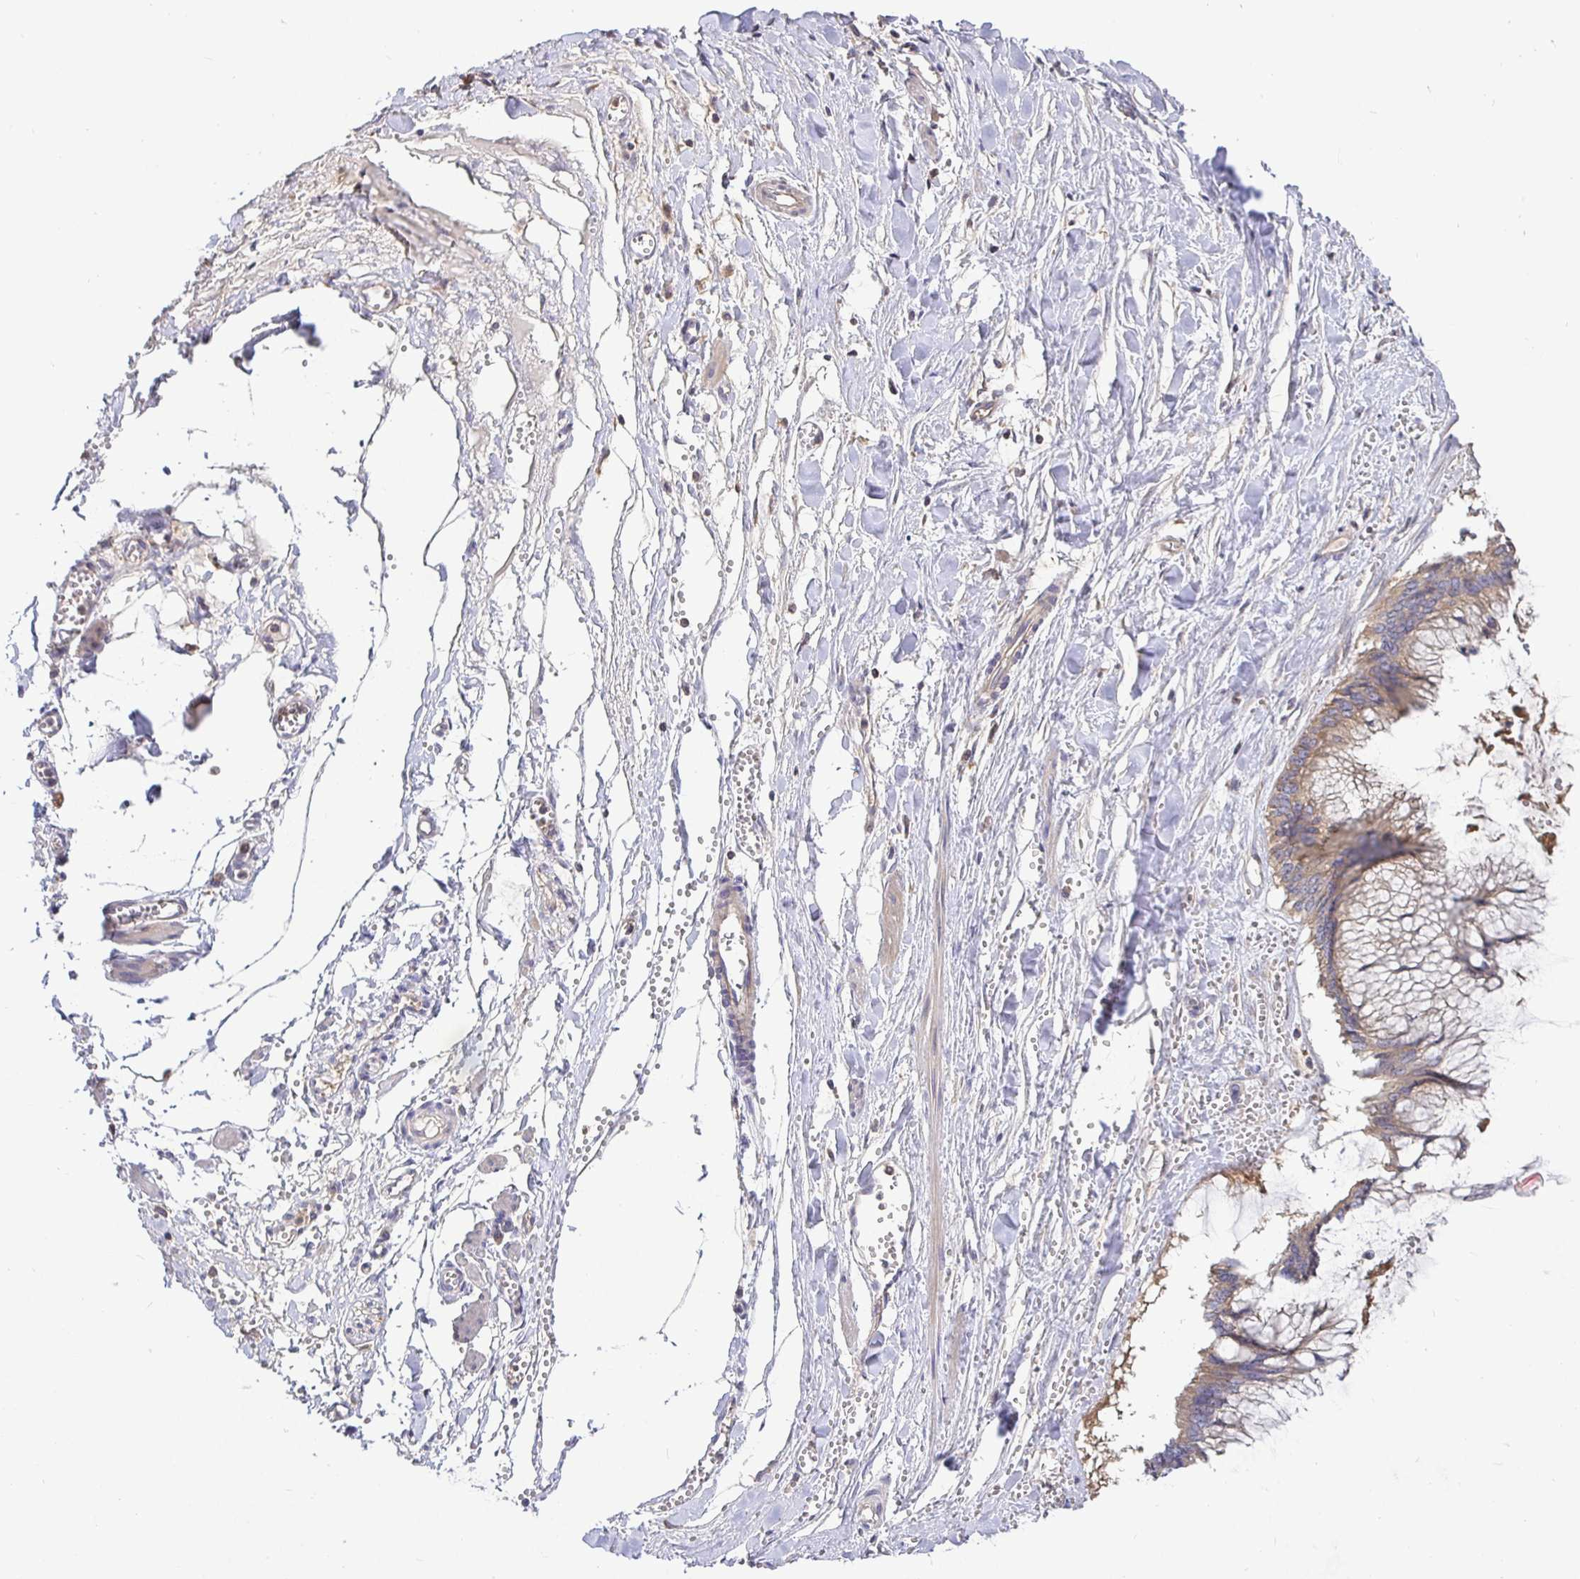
{"staining": {"intensity": "moderate", "quantity": ">75%", "location": "cytoplasmic/membranous"}, "tissue": "ovarian cancer", "cell_type": "Tumor cells", "image_type": "cancer", "snomed": [{"axis": "morphology", "description": "Cystadenocarcinoma, mucinous, NOS"}, {"axis": "topography", "description": "Ovary"}], "caption": "A micrograph of ovarian mucinous cystadenocarcinoma stained for a protein displays moderate cytoplasmic/membranous brown staining in tumor cells. (DAB (3,3'-diaminobenzidine) IHC with brightfield microscopy, high magnification).", "gene": "ATP6V1F", "patient": {"sex": "female", "age": 44}}